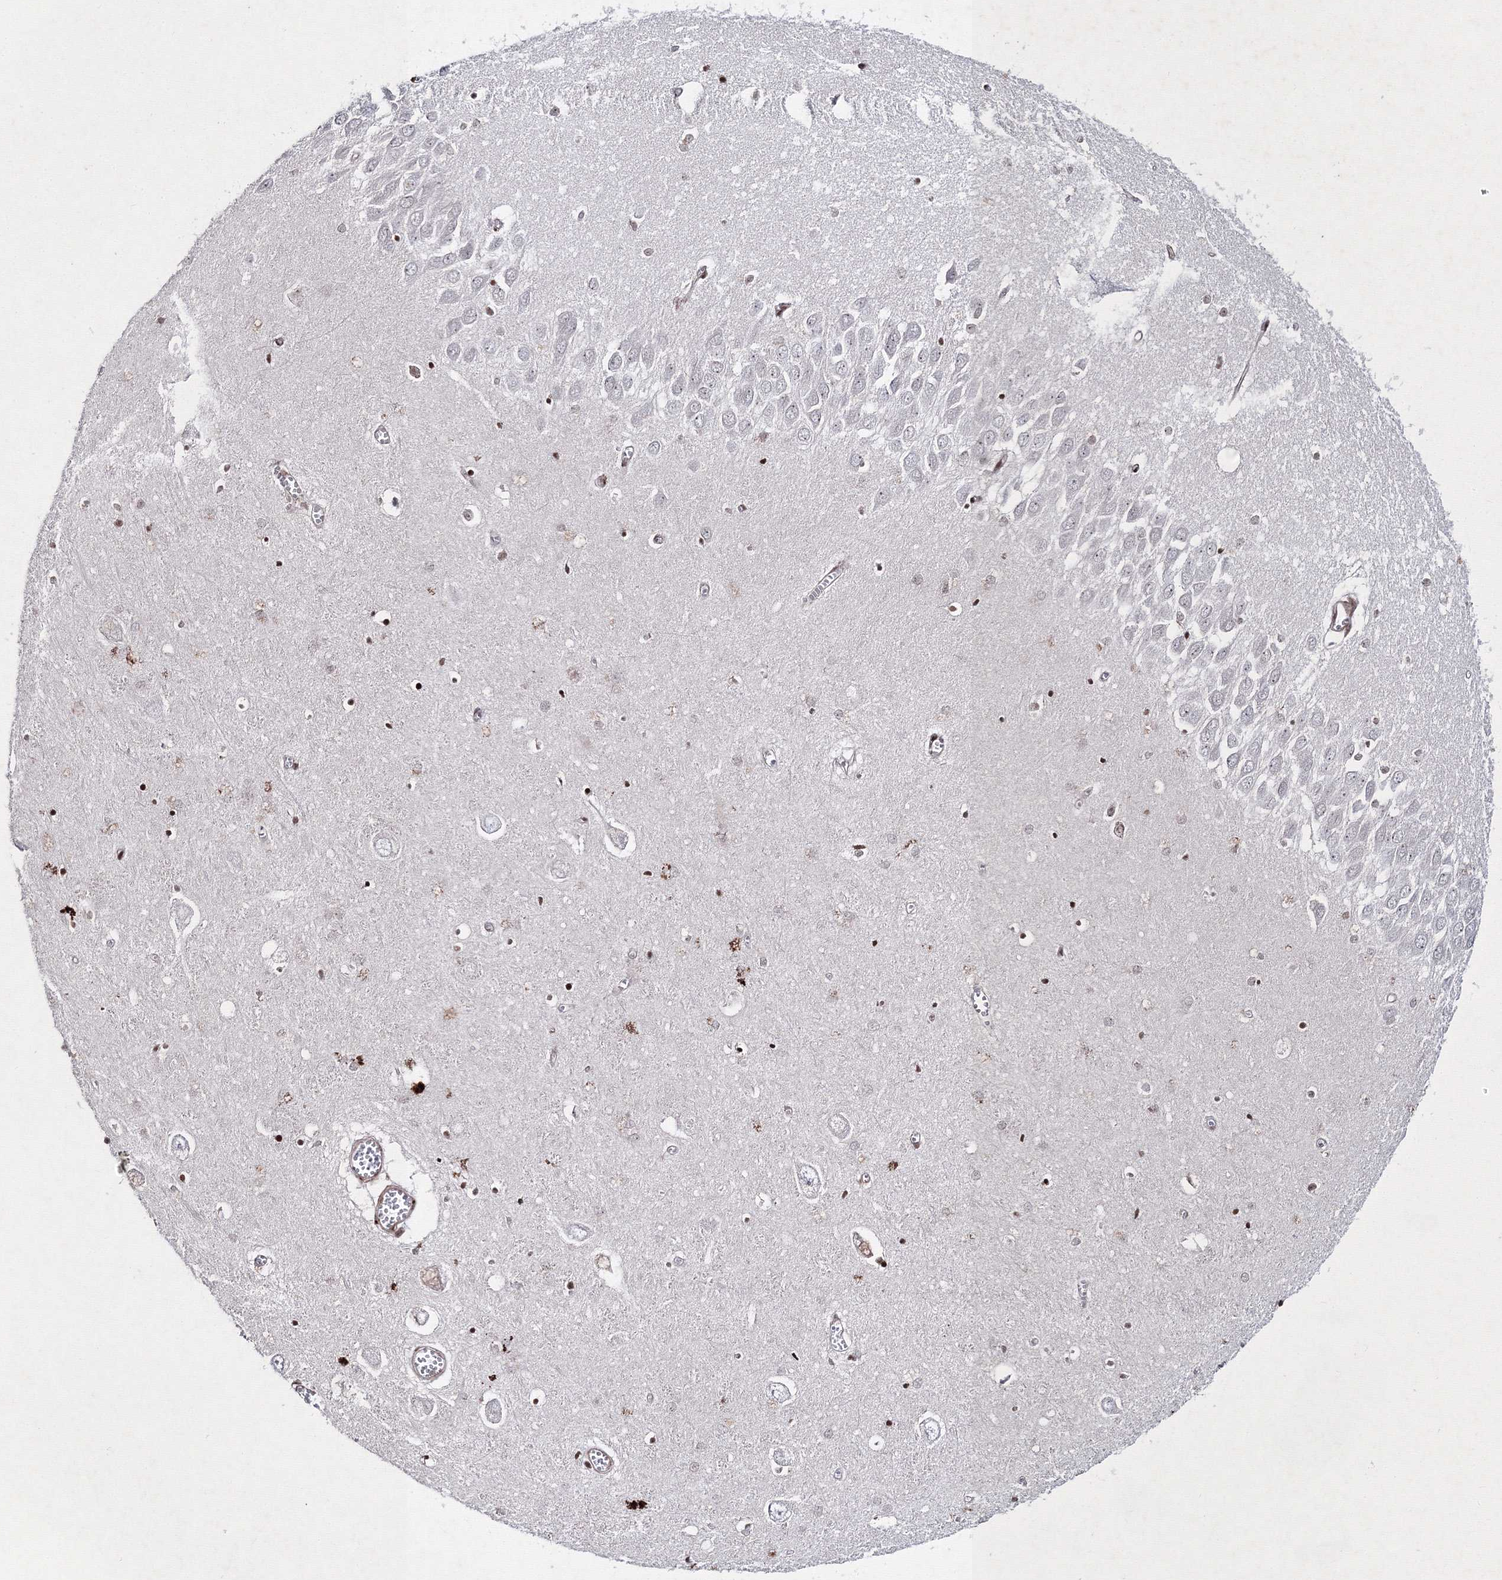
{"staining": {"intensity": "moderate", "quantity": ">75%", "location": "nuclear"}, "tissue": "hippocampus", "cell_type": "Glial cells", "image_type": "normal", "snomed": [{"axis": "morphology", "description": "Normal tissue, NOS"}, {"axis": "topography", "description": "Hippocampus"}], "caption": "The photomicrograph displays immunohistochemical staining of normal hippocampus. There is moderate nuclear positivity is present in approximately >75% of glial cells.", "gene": "SMIM29", "patient": {"sex": "male", "age": 70}}